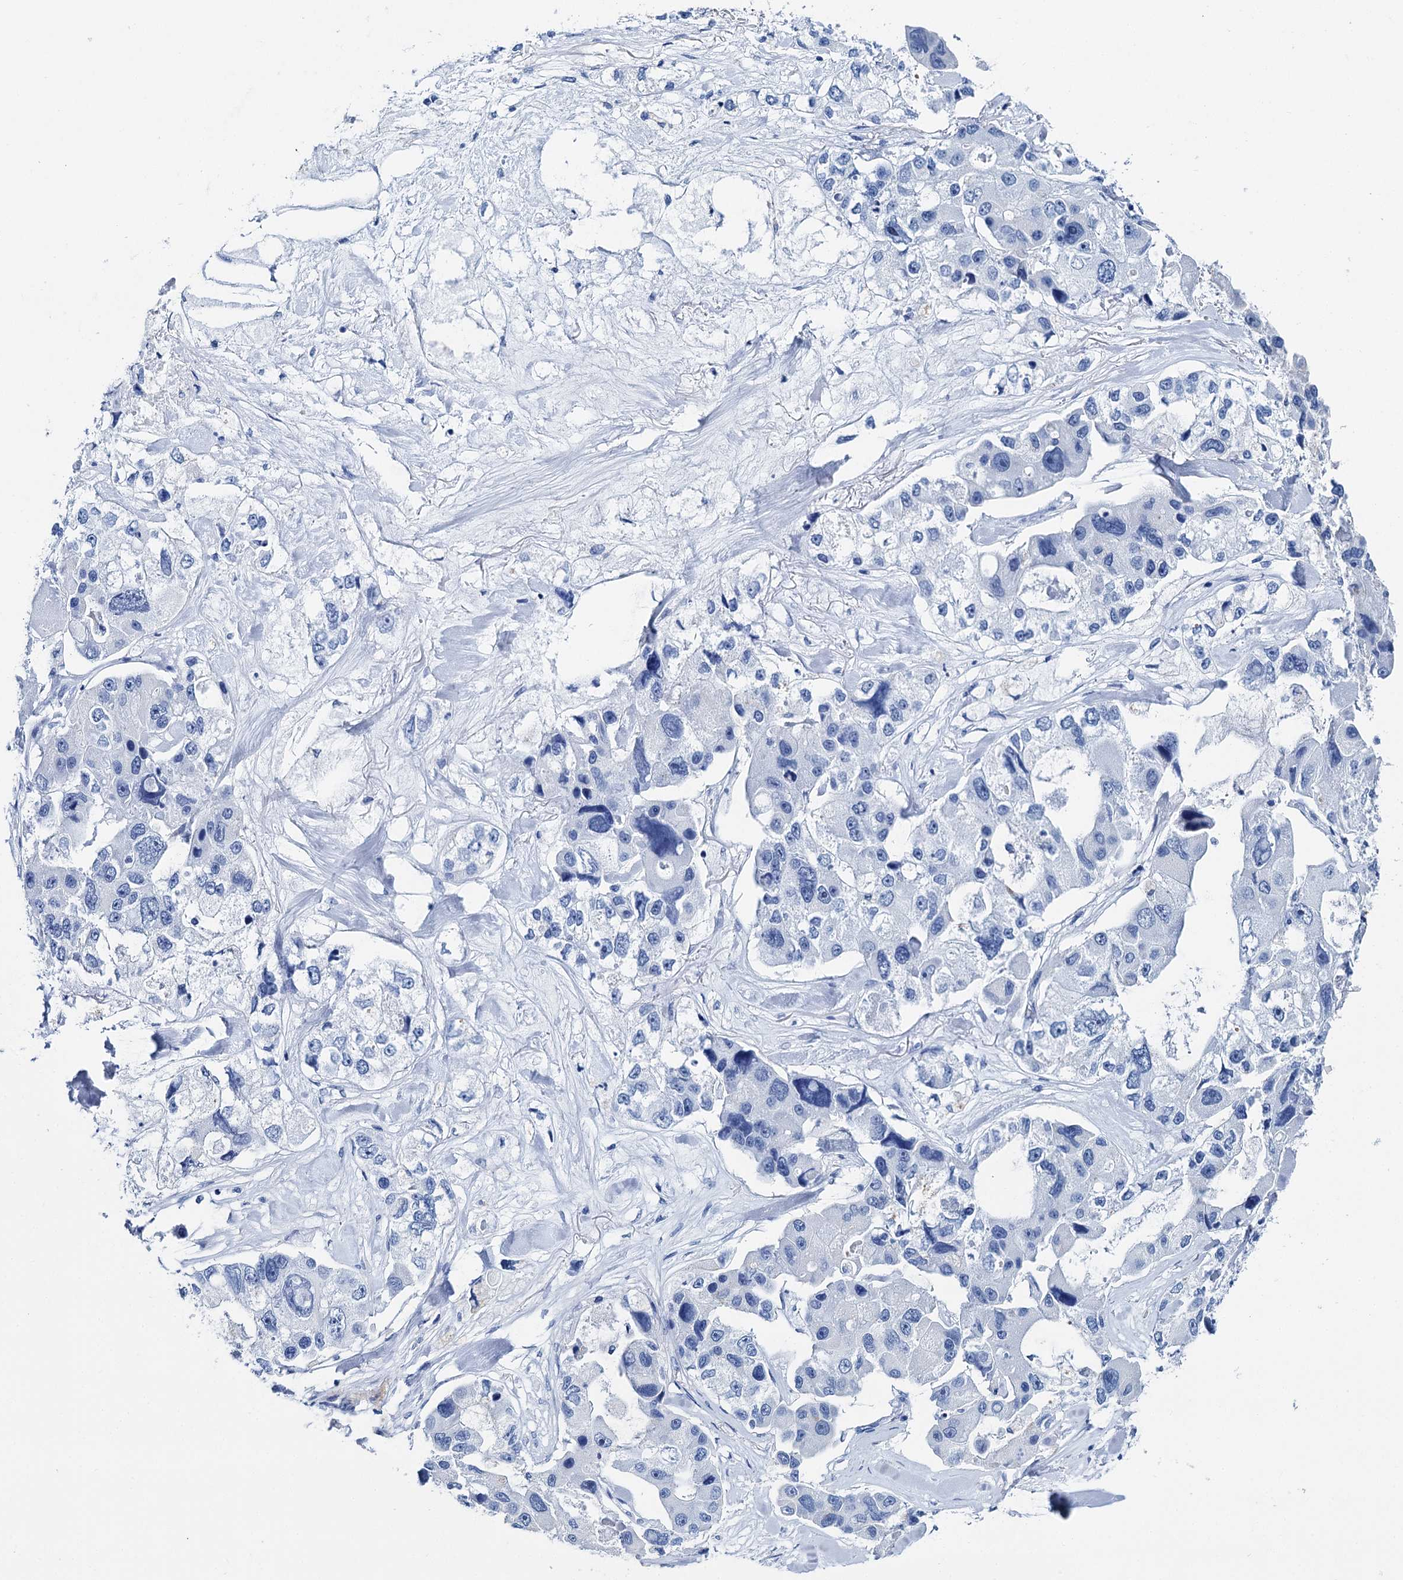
{"staining": {"intensity": "negative", "quantity": "none", "location": "none"}, "tissue": "lung cancer", "cell_type": "Tumor cells", "image_type": "cancer", "snomed": [{"axis": "morphology", "description": "Adenocarcinoma, NOS"}, {"axis": "topography", "description": "Lung"}], "caption": "DAB immunohistochemical staining of human lung cancer reveals no significant expression in tumor cells.", "gene": "BRINP1", "patient": {"sex": "female", "age": 54}}